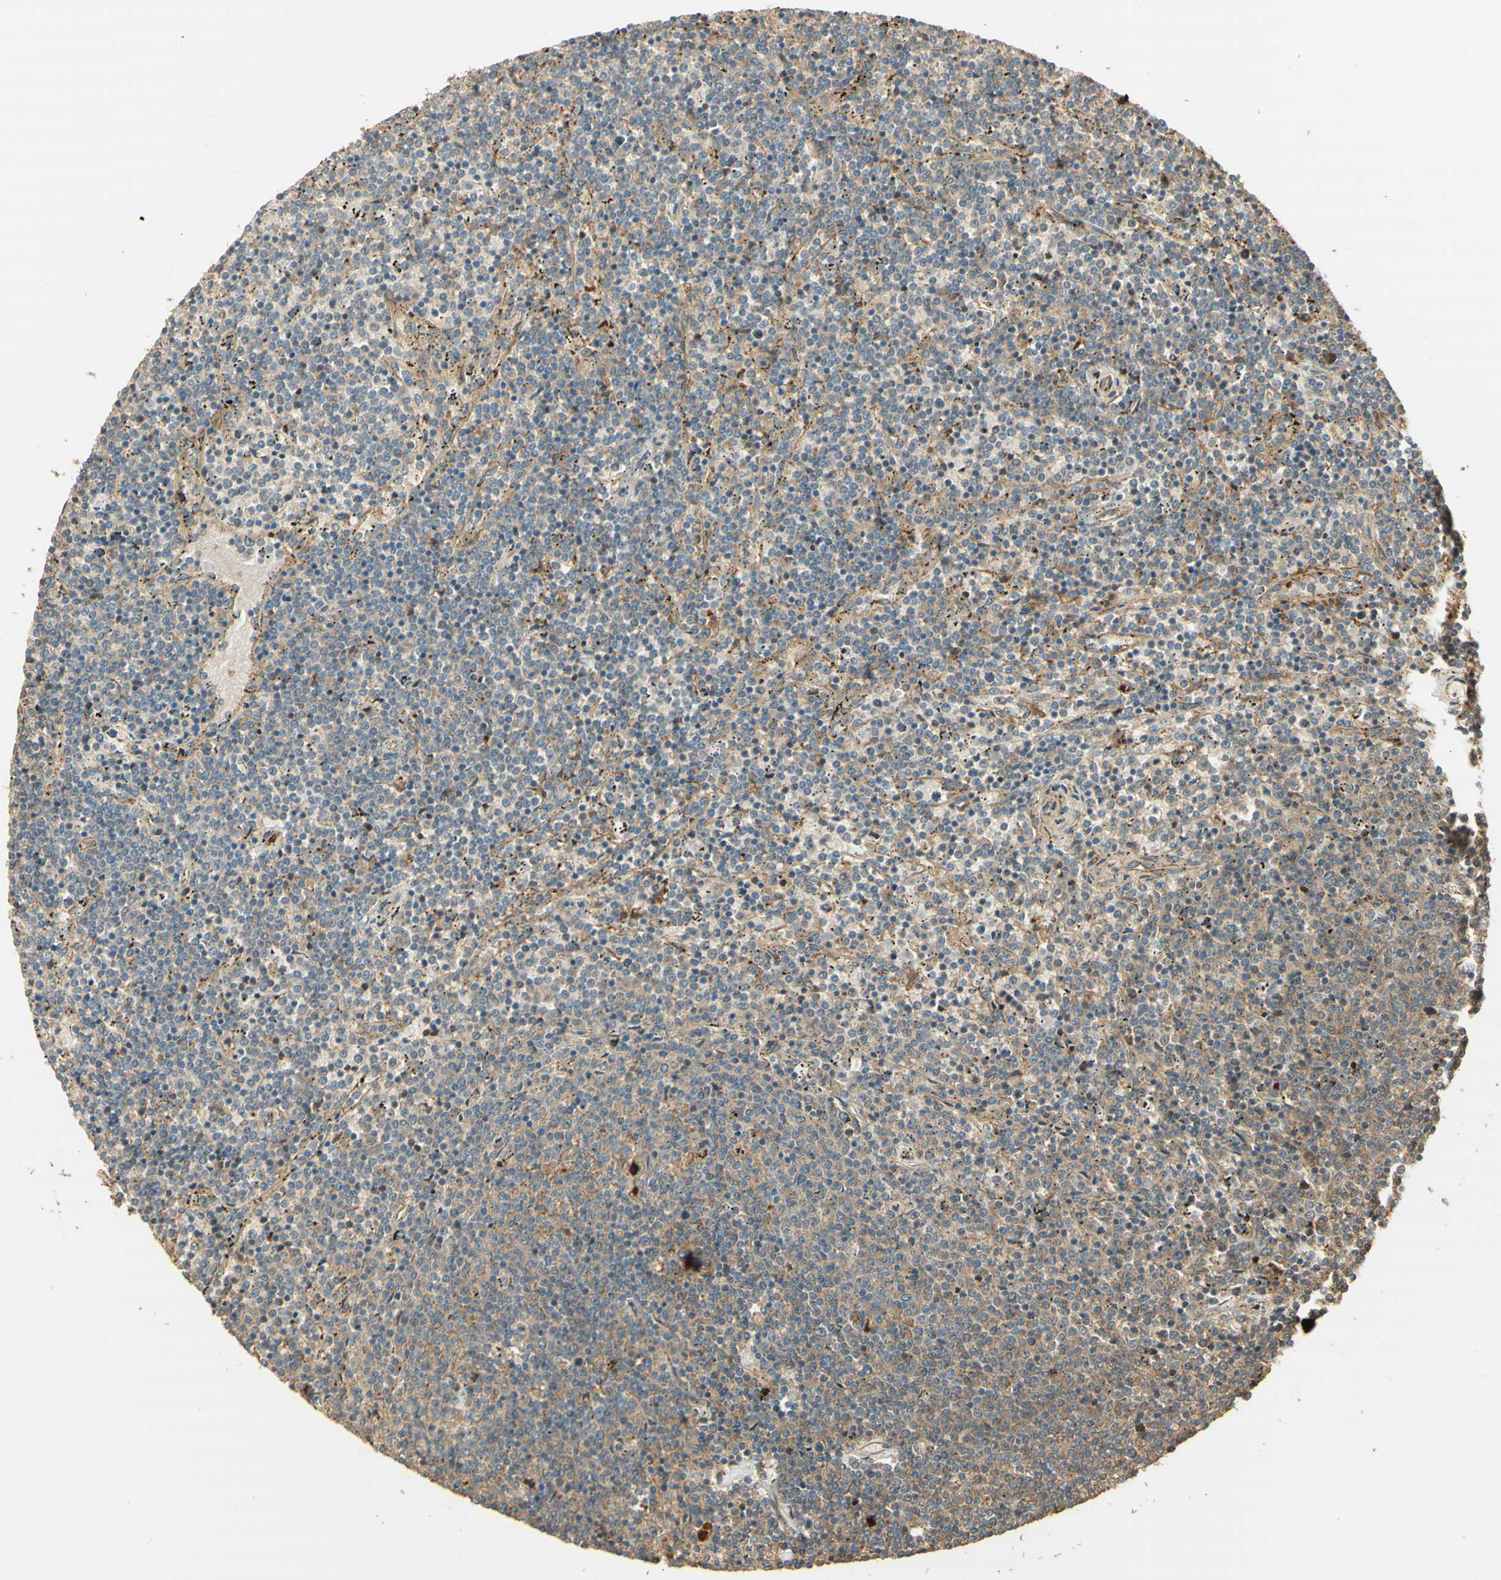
{"staining": {"intensity": "weak", "quantity": ">75%", "location": "cytoplasmic/membranous"}, "tissue": "lymphoma", "cell_type": "Tumor cells", "image_type": "cancer", "snomed": [{"axis": "morphology", "description": "Malignant lymphoma, non-Hodgkin's type, Low grade"}, {"axis": "topography", "description": "Spleen"}], "caption": "Immunohistochemical staining of human lymphoma reveals weak cytoplasmic/membranous protein expression in approximately >75% of tumor cells. (IHC, brightfield microscopy, high magnification).", "gene": "AGER", "patient": {"sex": "female", "age": 50}}